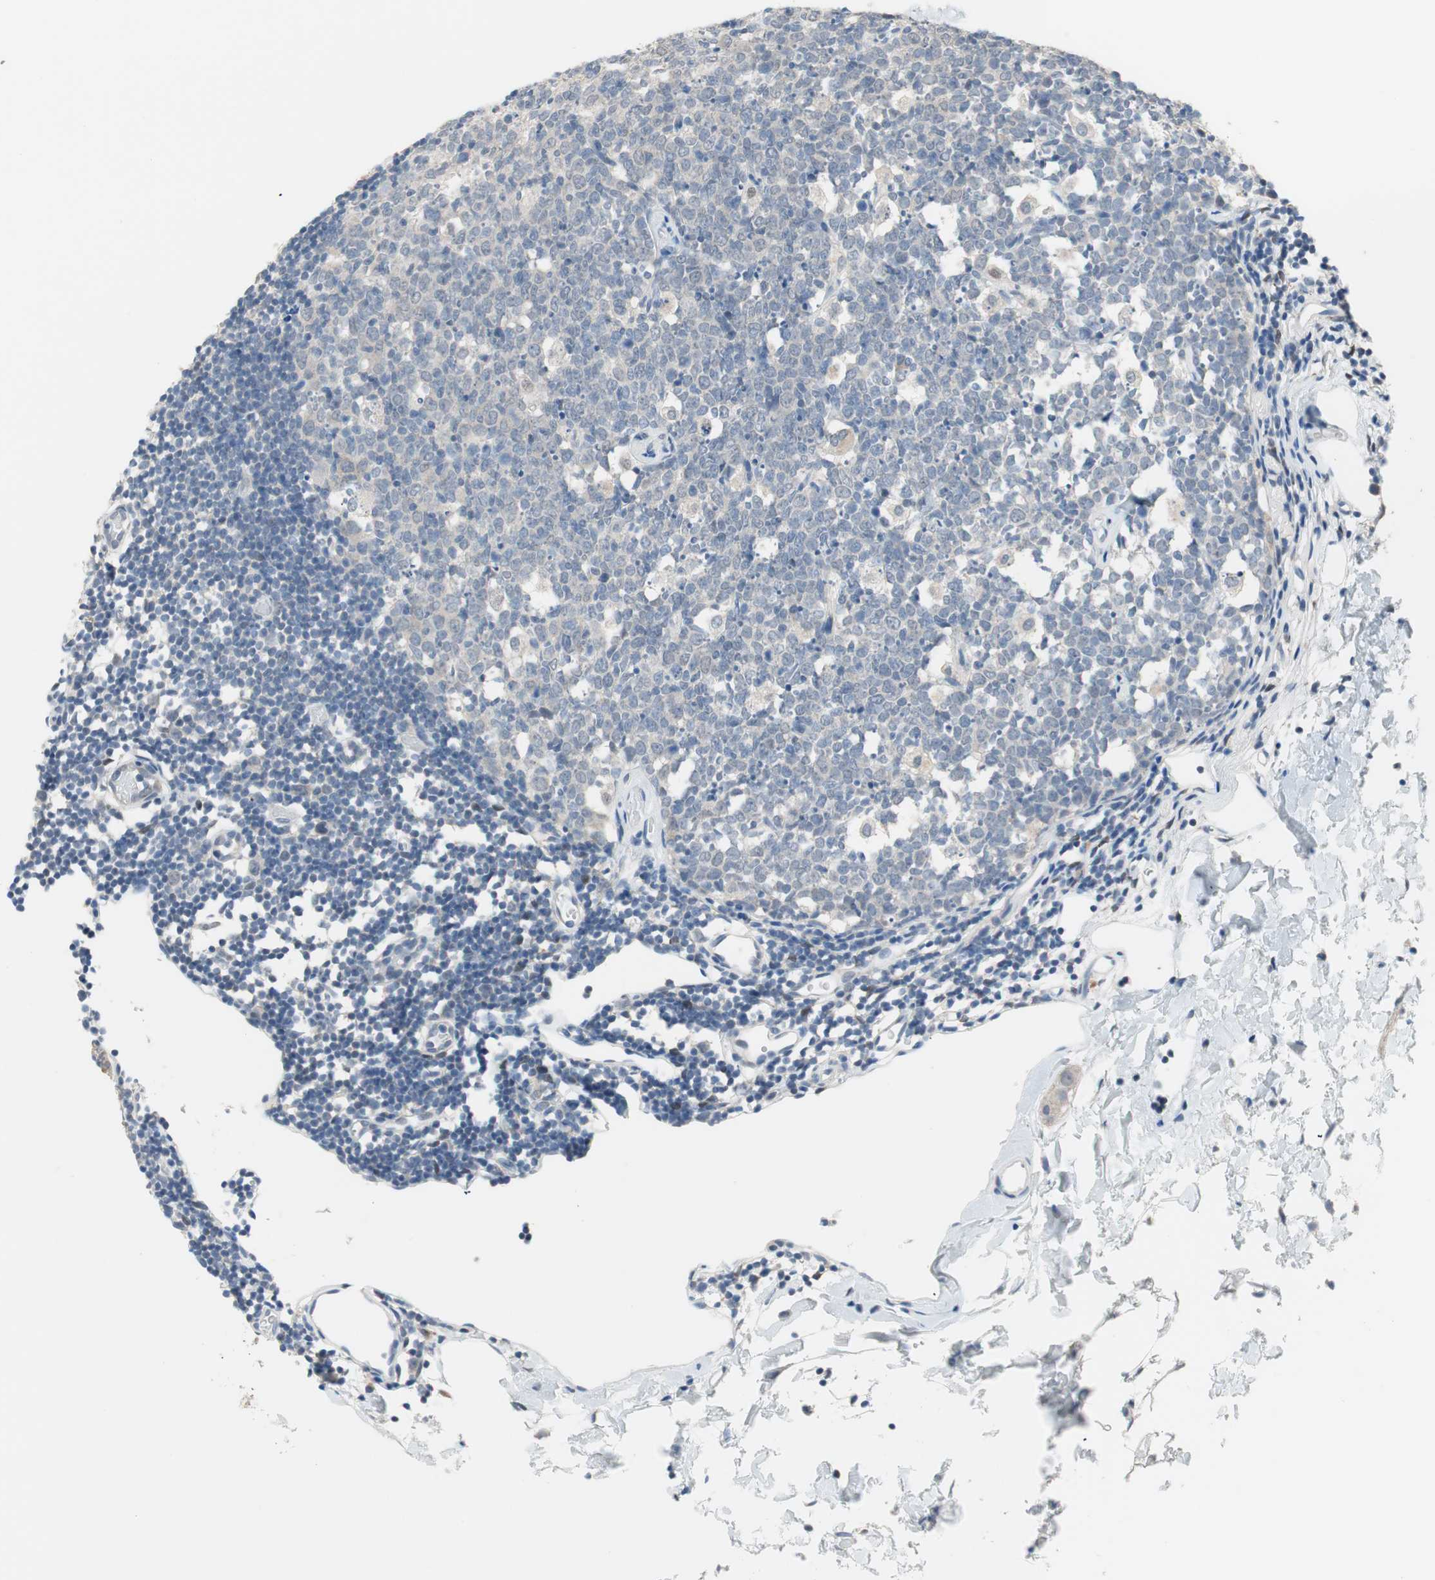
{"staining": {"intensity": "negative", "quantity": "none", "location": "none"}, "tissue": "colon", "cell_type": "Endothelial cells", "image_type": "normal", "snomed": [{"axis": "morphology", "description": "Normal tissue, NOS"}, {"axis": "morphology", "description": "Adenocarcinoma, NOS"}, {"axis": "topography", "description": "Colon"}, {"axis": "topography", "description": "Peripheral nerve tissue"}], "caption": "This histopathology image is of unremarkable colon stained with IHC to label a protein in brown with the nuclei are counter-stained blue. There is no expression in endothelial cells. Brightfield microscopy of immunohistochemistry stained with DAB (3,3'-diaminobenzidine) (brown) and hematoxylin (blue), captured at high magnification.", "gene": "GRHL1", "patient": {"sex": "male", "age": 14}}